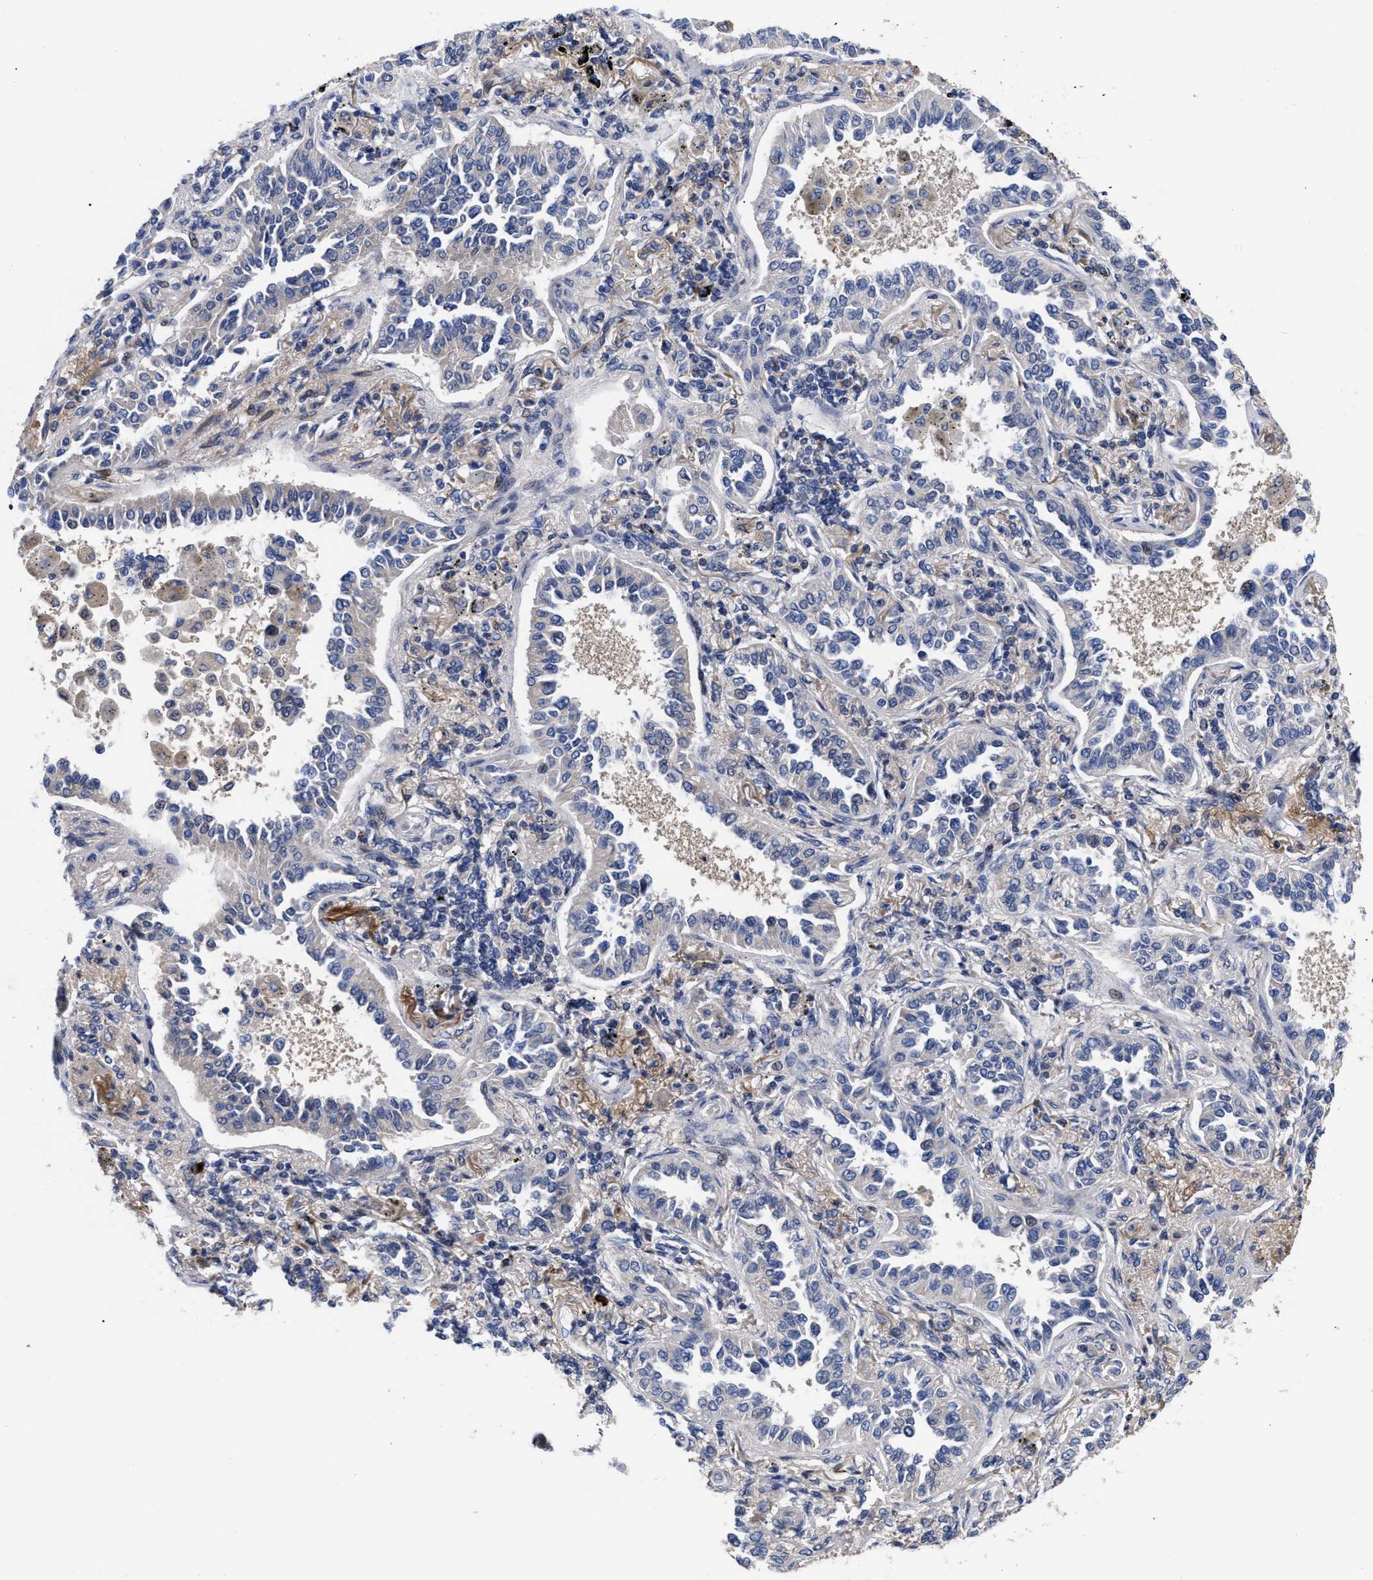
{"staining": {"intensity": "negative", "quantity": "none", "location": "none"}, "tissue": "lung cancer", "cell_type": "Tumor cells", "image_type": "cancer", "snomed": [{"axis": "morphology", "description": "Normal tissue, NOS"}, {"axis": "morphology", "description": "Adenocarcinoma, NOS"}, {"axis": "topography", "description": "Lung"}], "caption": "Immunohistochemistry (IHC) of lung adenocarcinoma reveals no positivity in tumor cells.", "gene": "CCN5", "patient": {"sex": "male", "age": 59}}